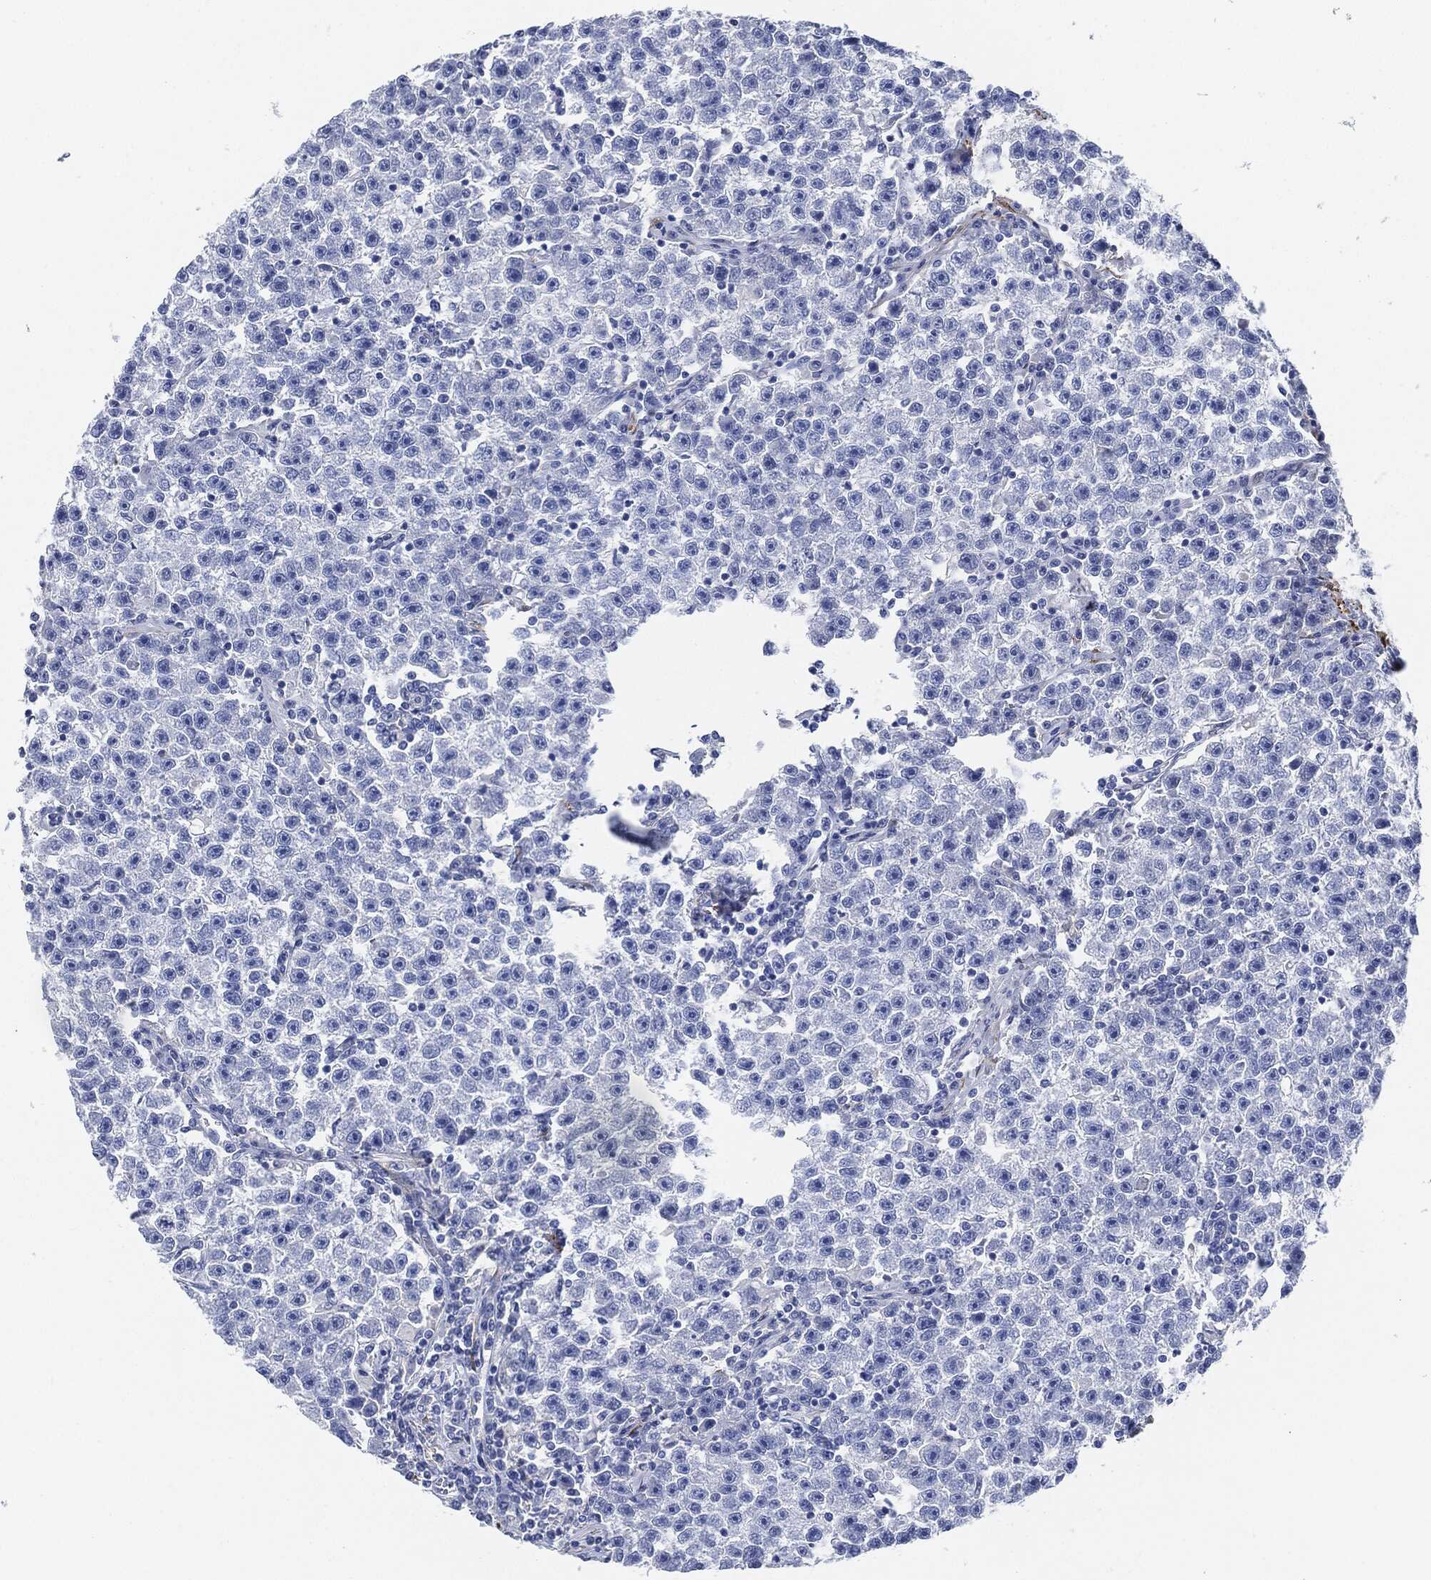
{"staining": {"intensity": "negative", "quantity": "none", "location": "none"}, "tissue": "testis cancer", "cell_type": "Tumor cells", "image_type": "cancer", "snomed": [{"axis": "morphology", "description": "Seminoma, NOS"}, {"axis": "topography", "description": "Testis"}], "caption": "Immunohistochemistry (IHC) of human testis seminoma reveals no staining in tumor cells.", "gene": "TAGLN", "patient": {"sex": "male", "age": 22}}